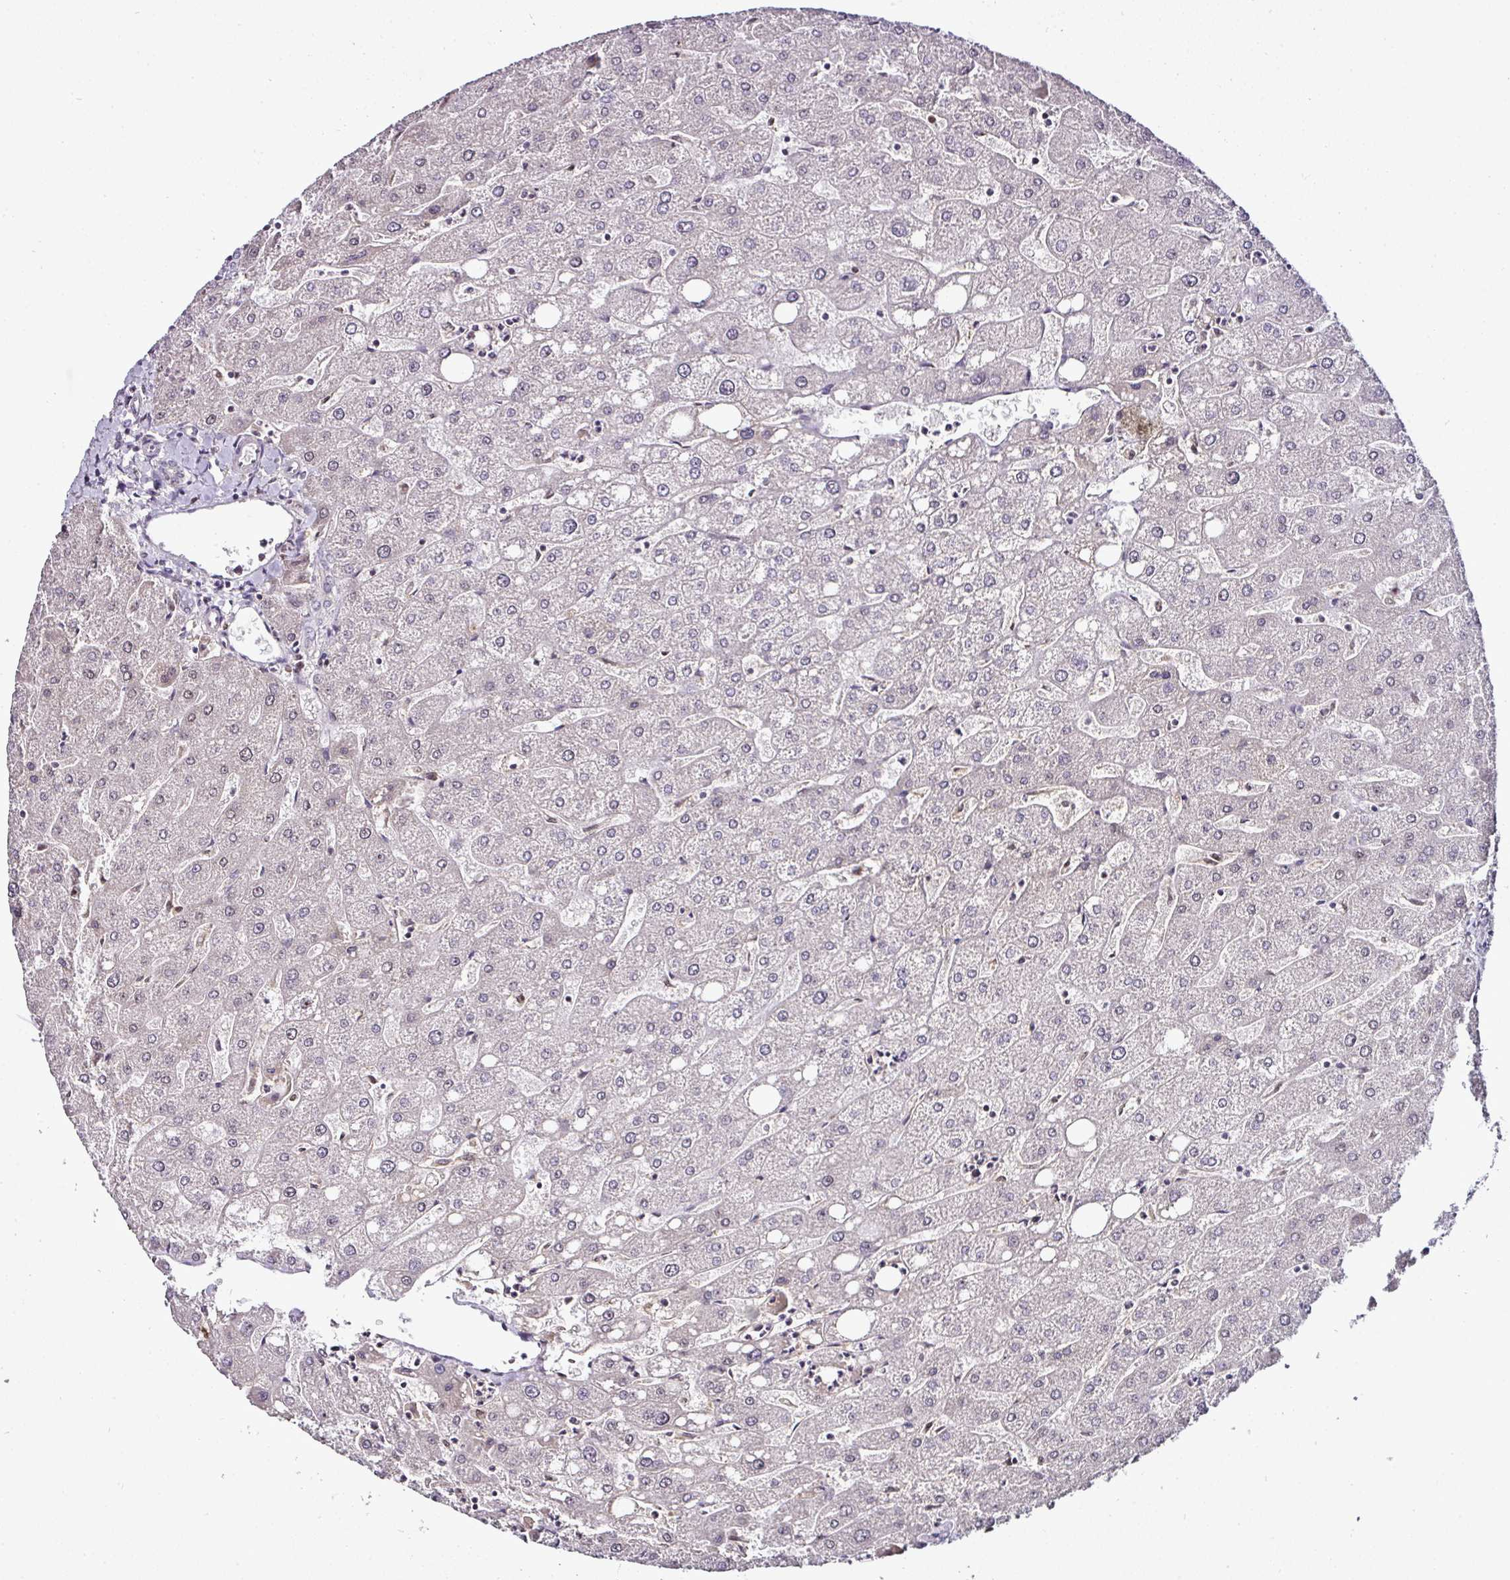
{"staining": {"intensity": "negative", "quantity": "none", "location": "none"}, "tissue": "liver", "cell_type": "Cholangiocytes", "image_type": "normal", "snomed": [{"axis": "morphology", "description": "Normal tissue, NOS"}, {"axis": "topography", "description": "Liver"}], "caption": "Immunohistochemical staining of normal liver exhibits no significant expression in cholangiocytes.", "gene": "KLF16", "patient": {"sex": "male", "age": 67}}